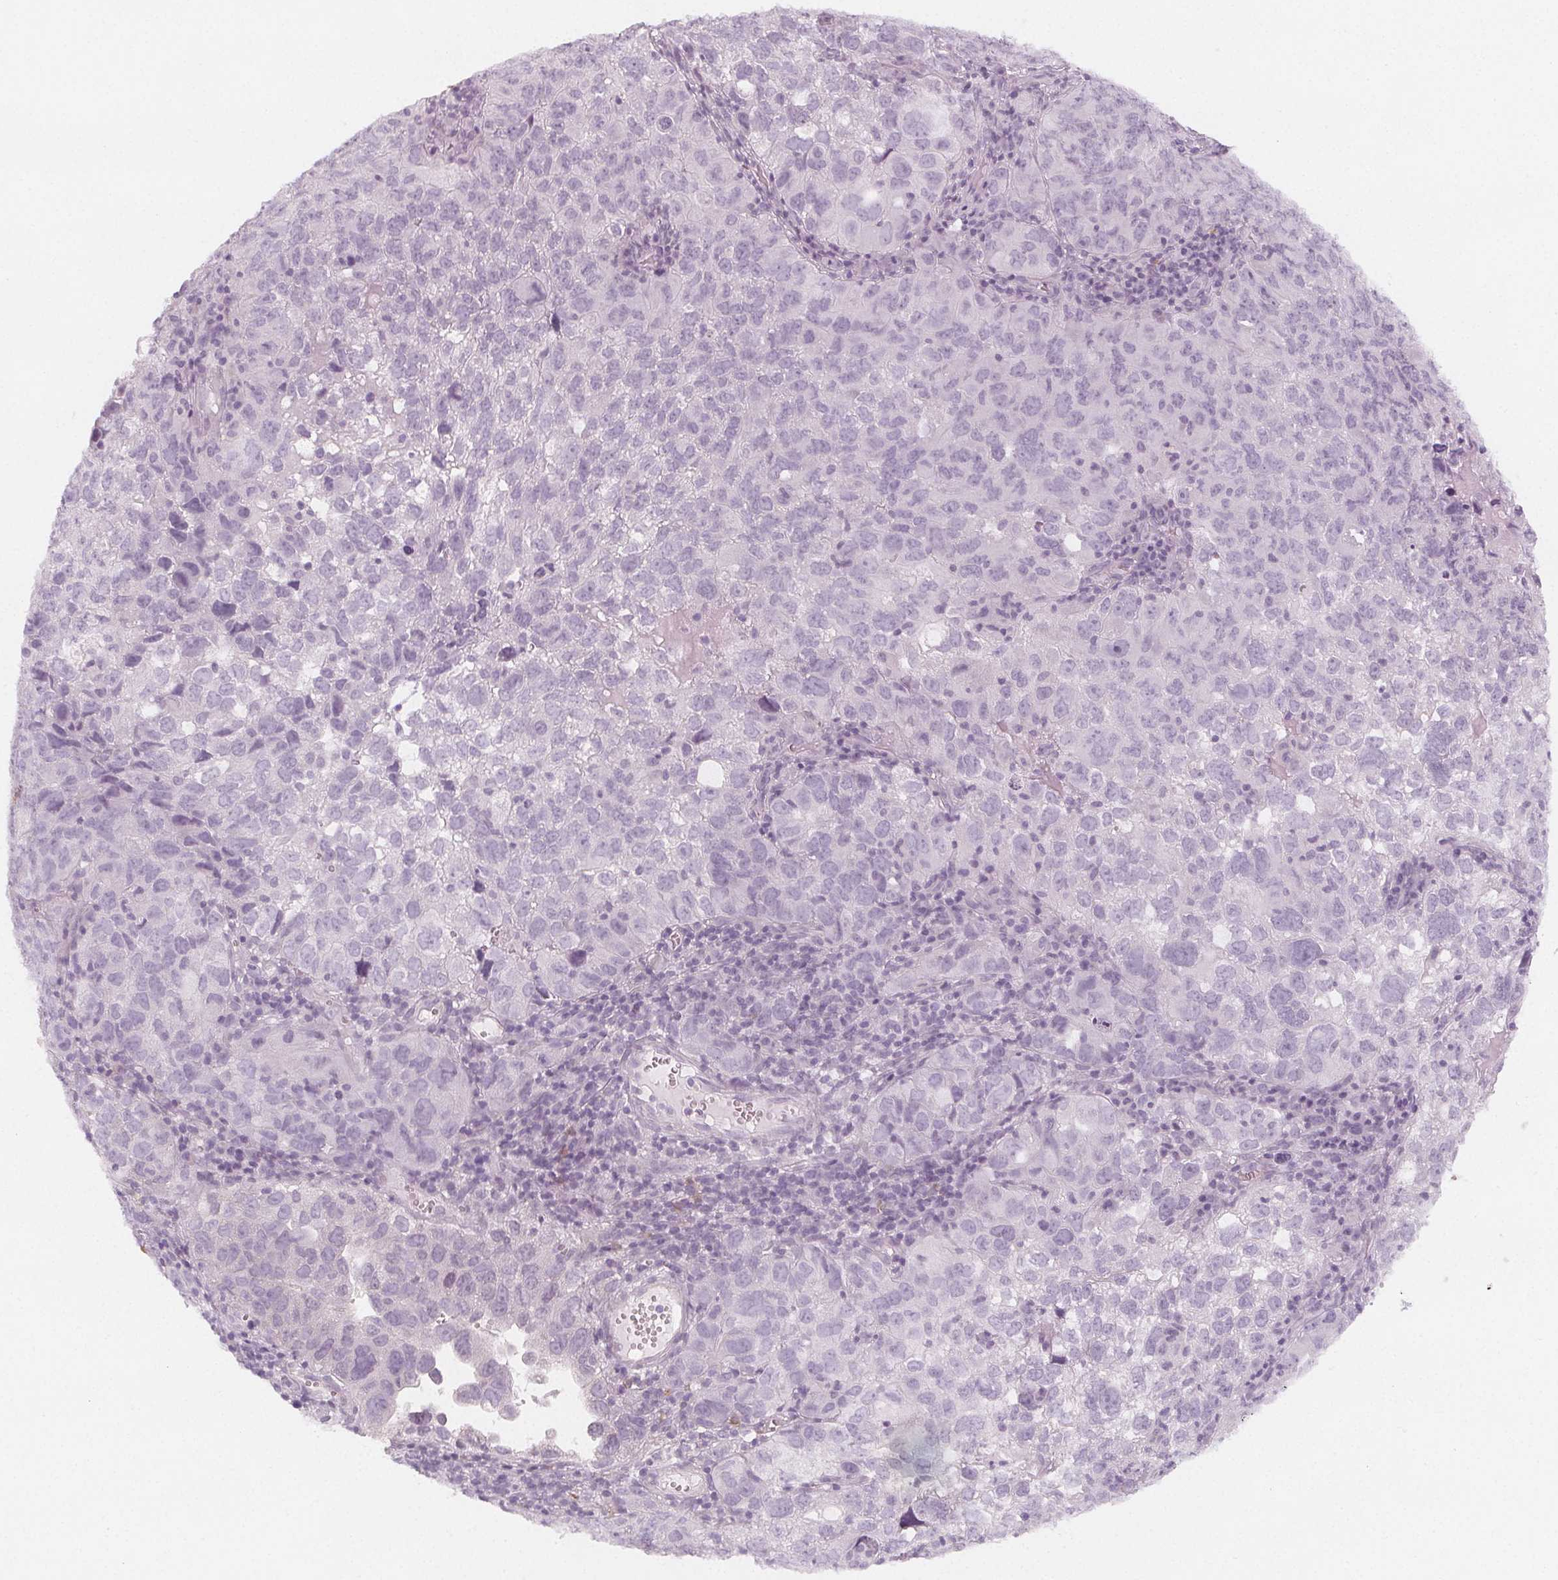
{"staining": {"intensity": "negative", "quantity": "none", "location": "none"}, "tissue": "cervical cancer", "cell_type": "Tumor cells", "image_type": "cancer", "snomed": [{"axis": "morphology", "description": "Squamous cell carcinoma, NOS"}, {"axis": "topography", "description": "Cervix"}], "caption": "High magnification brightfield microscopy of cervical squamous cell carcinoma stained with DAB (3,3'-diaminobenzidine) (brown) and counterstained with hematoxylin (blue): tumor cells show no significant expression. Brightfield microscopy of immunohistochemistry (IHC) stained with DAB (3,3'-diaminobenzidine) (brown) and hematoxylin (blue), captured at high magnification.", "gene": "MAP1A", "patient": {"sex": "female", "age": 55}}